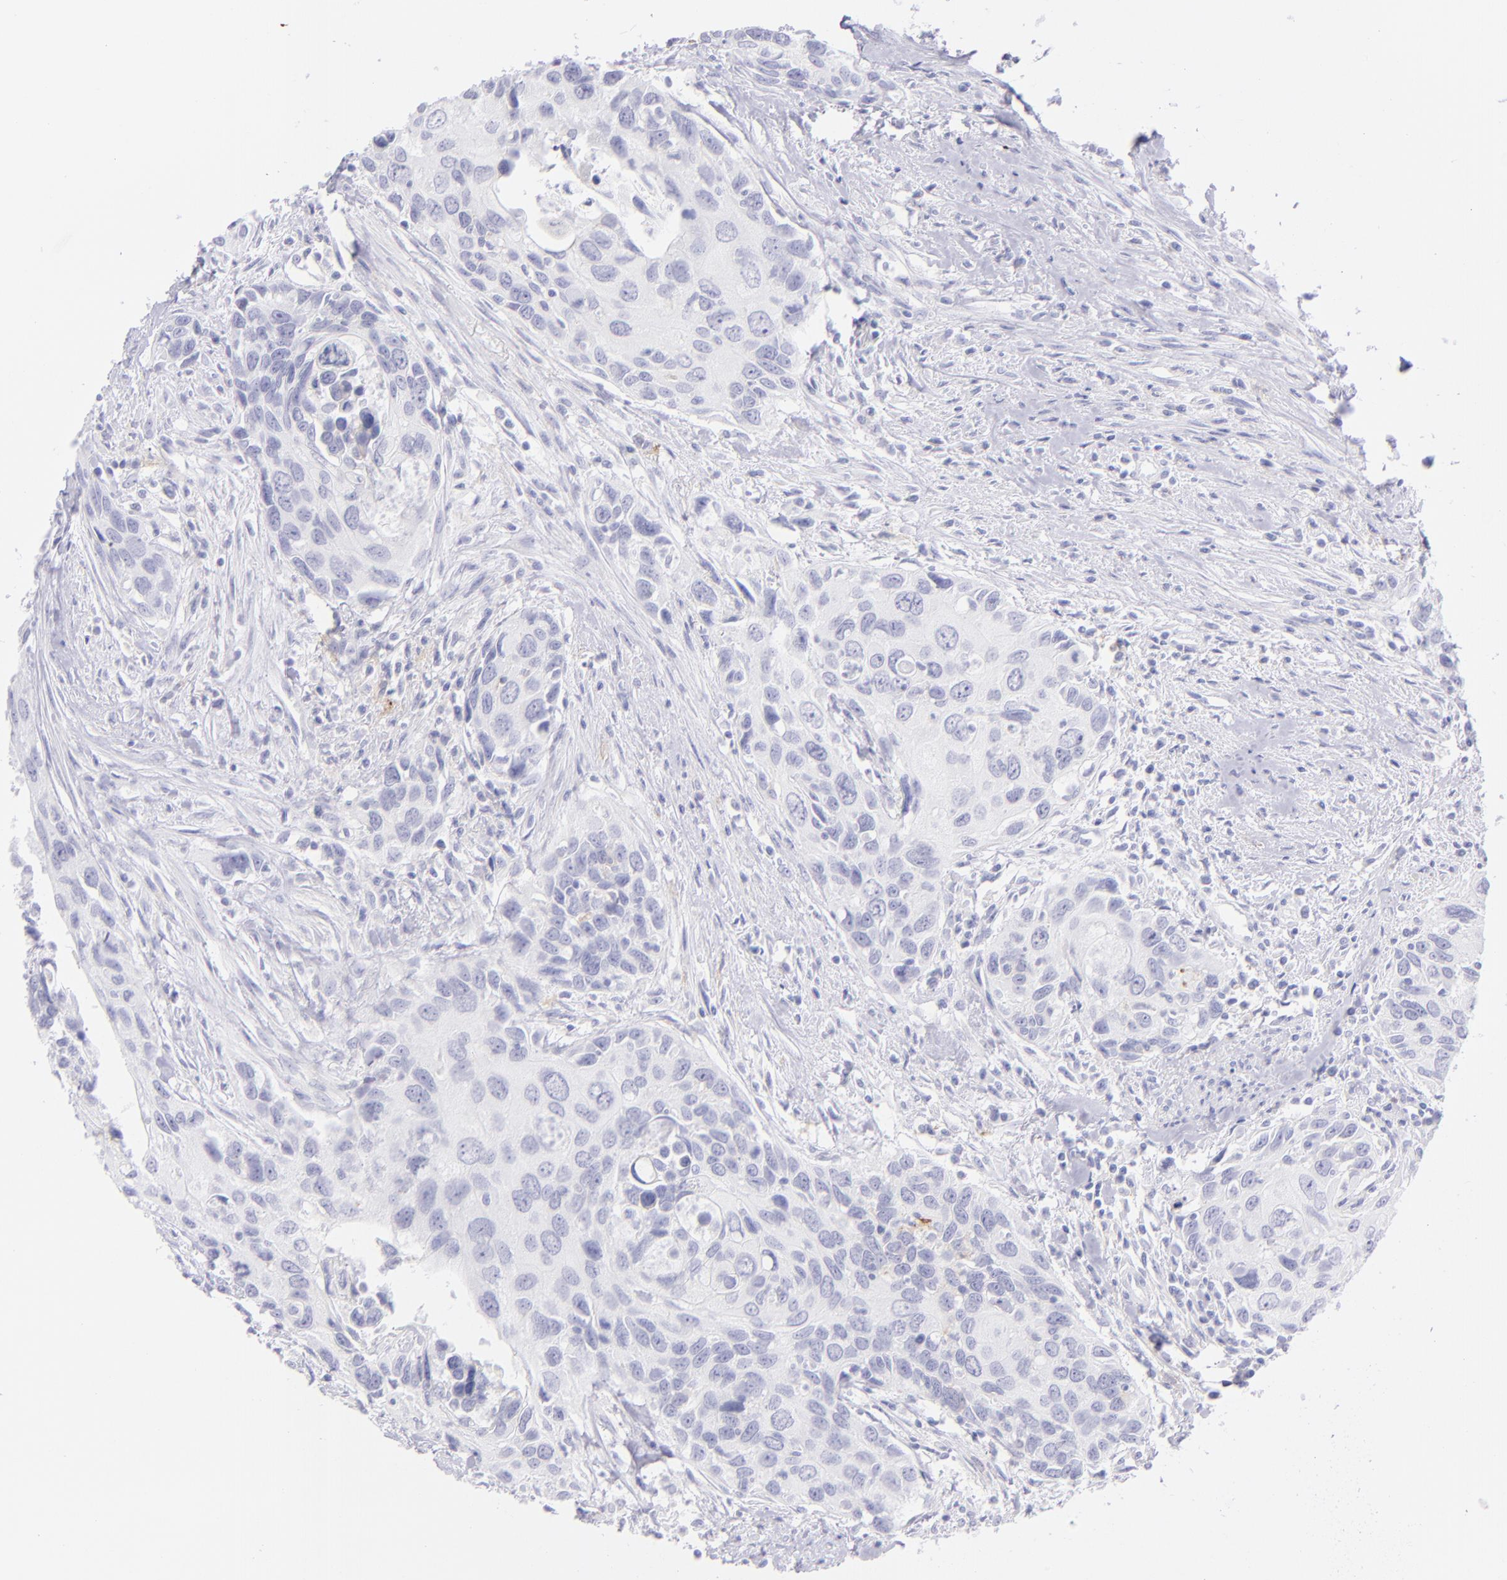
{"staining": {"intensity": "negative", "quantity": "none", "location": "none"}, "tissue": "urothelial cancer", "cell_type": "Tumor cells", "image_type": "cancer", "snomed": [{"axis": "morphology", "description": "Urothelial carcinoma, High grade"}, {"axis": "topography", "description": "Urinary bladder"}], "caption": "Human urothelial cancer stained for a protein using IHC demonstrates no expression in tumor cells.", "gene": "CD72", "patient": {"sex": "male", "age": 71}}